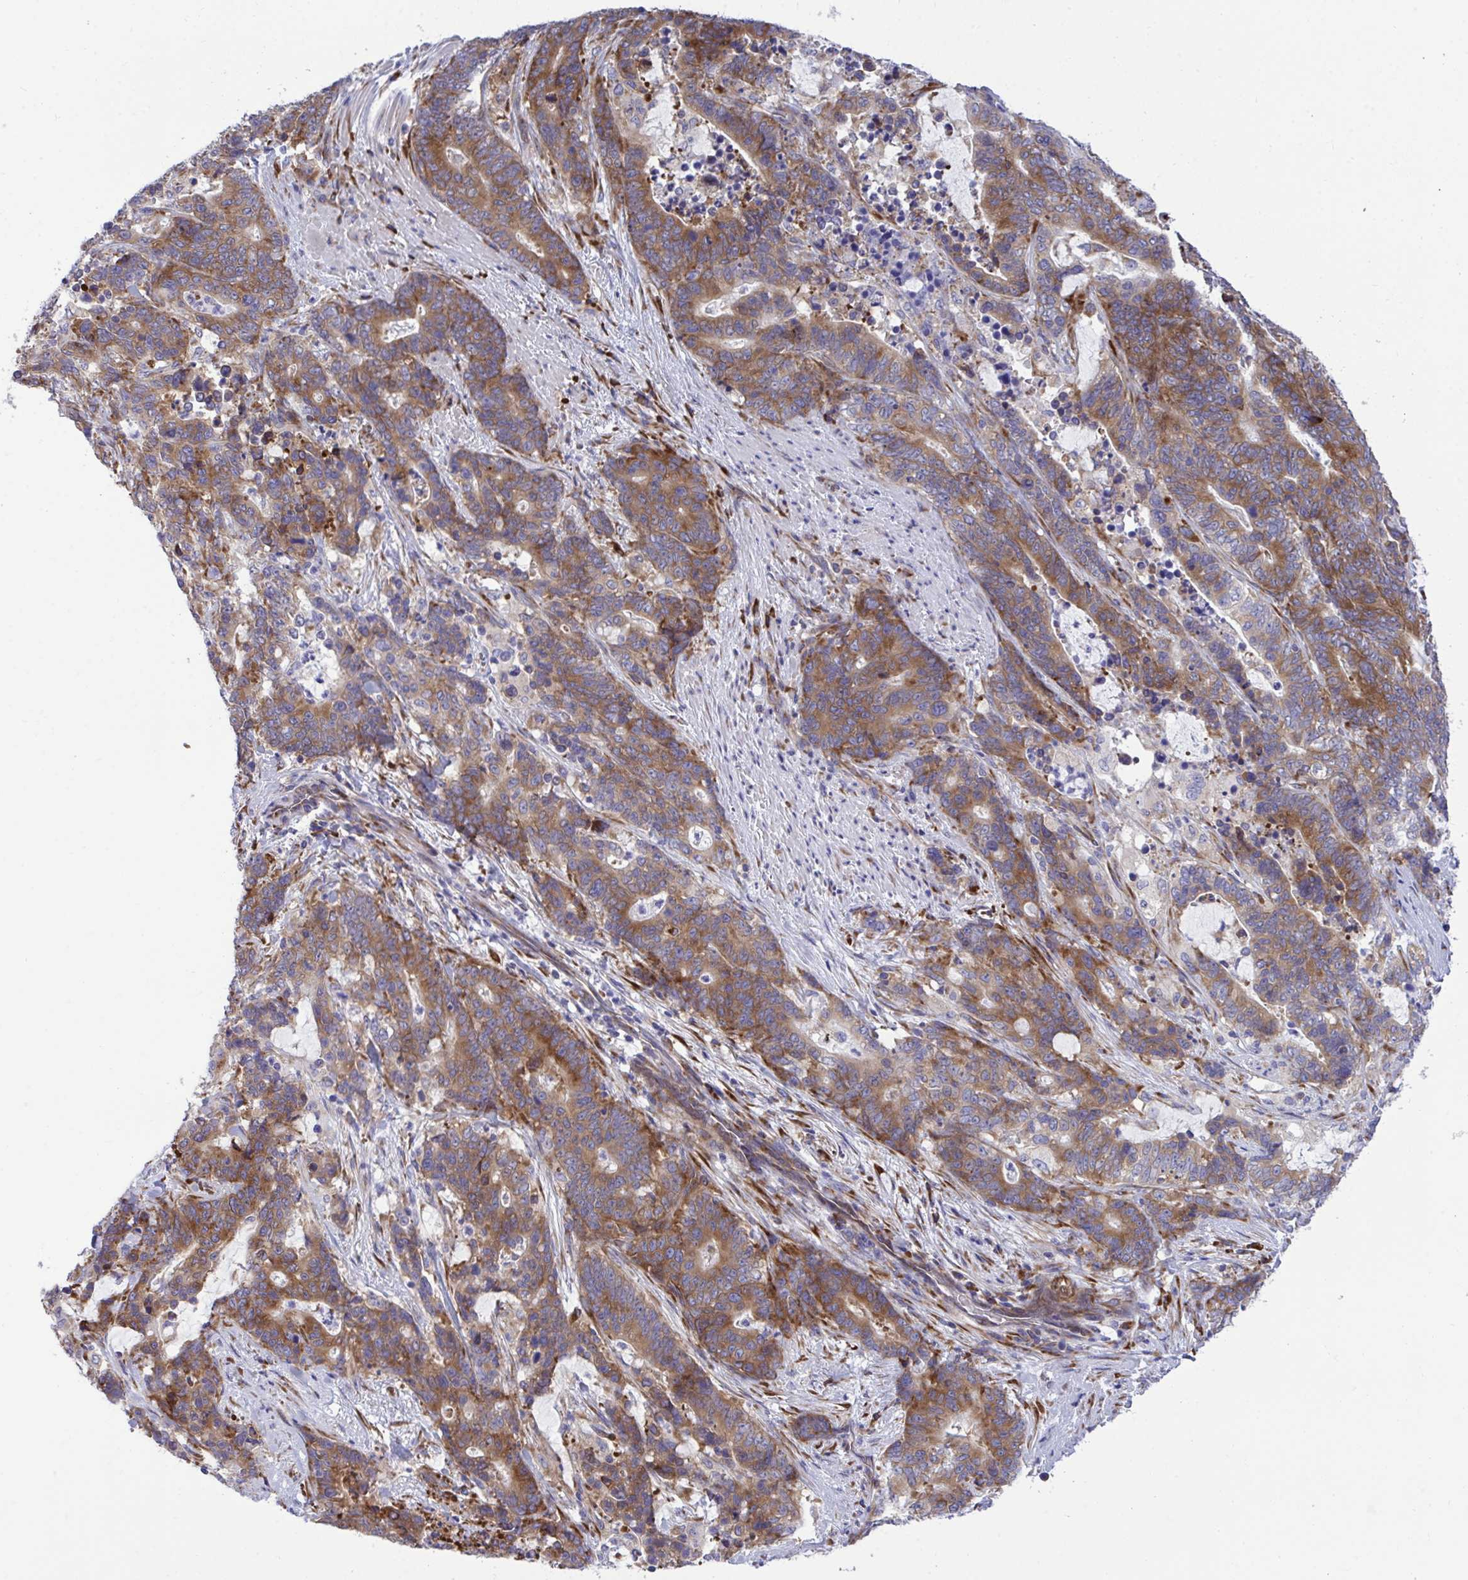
{"staining": {"intensity": "moderate", "quantity": ">75%", "location": "cytoplasmic/membranous"}, "tissue": "stomach cancer", "cell_type": "Tumor cells", "image_type": "cancer", "snomed": [{"axis": "morphology", "description": "Normal tissue, NOS"}, {"axis": "morphology", "description": "Adenocarcinoma, NOS"}, {"axis": "topography", "description": "Stomach"}], "caption": "High-power microscopy captured an IHC photomicrograph of stomach cancer (adenocarcinoma), revealing moderate cytoplasmic/membranous positivity in about >75% of tumor cells. (IHC, brightfield microscopy, high magnification).", "gene": "RPS15", "patient": {"sex": "female", "age": 64}}